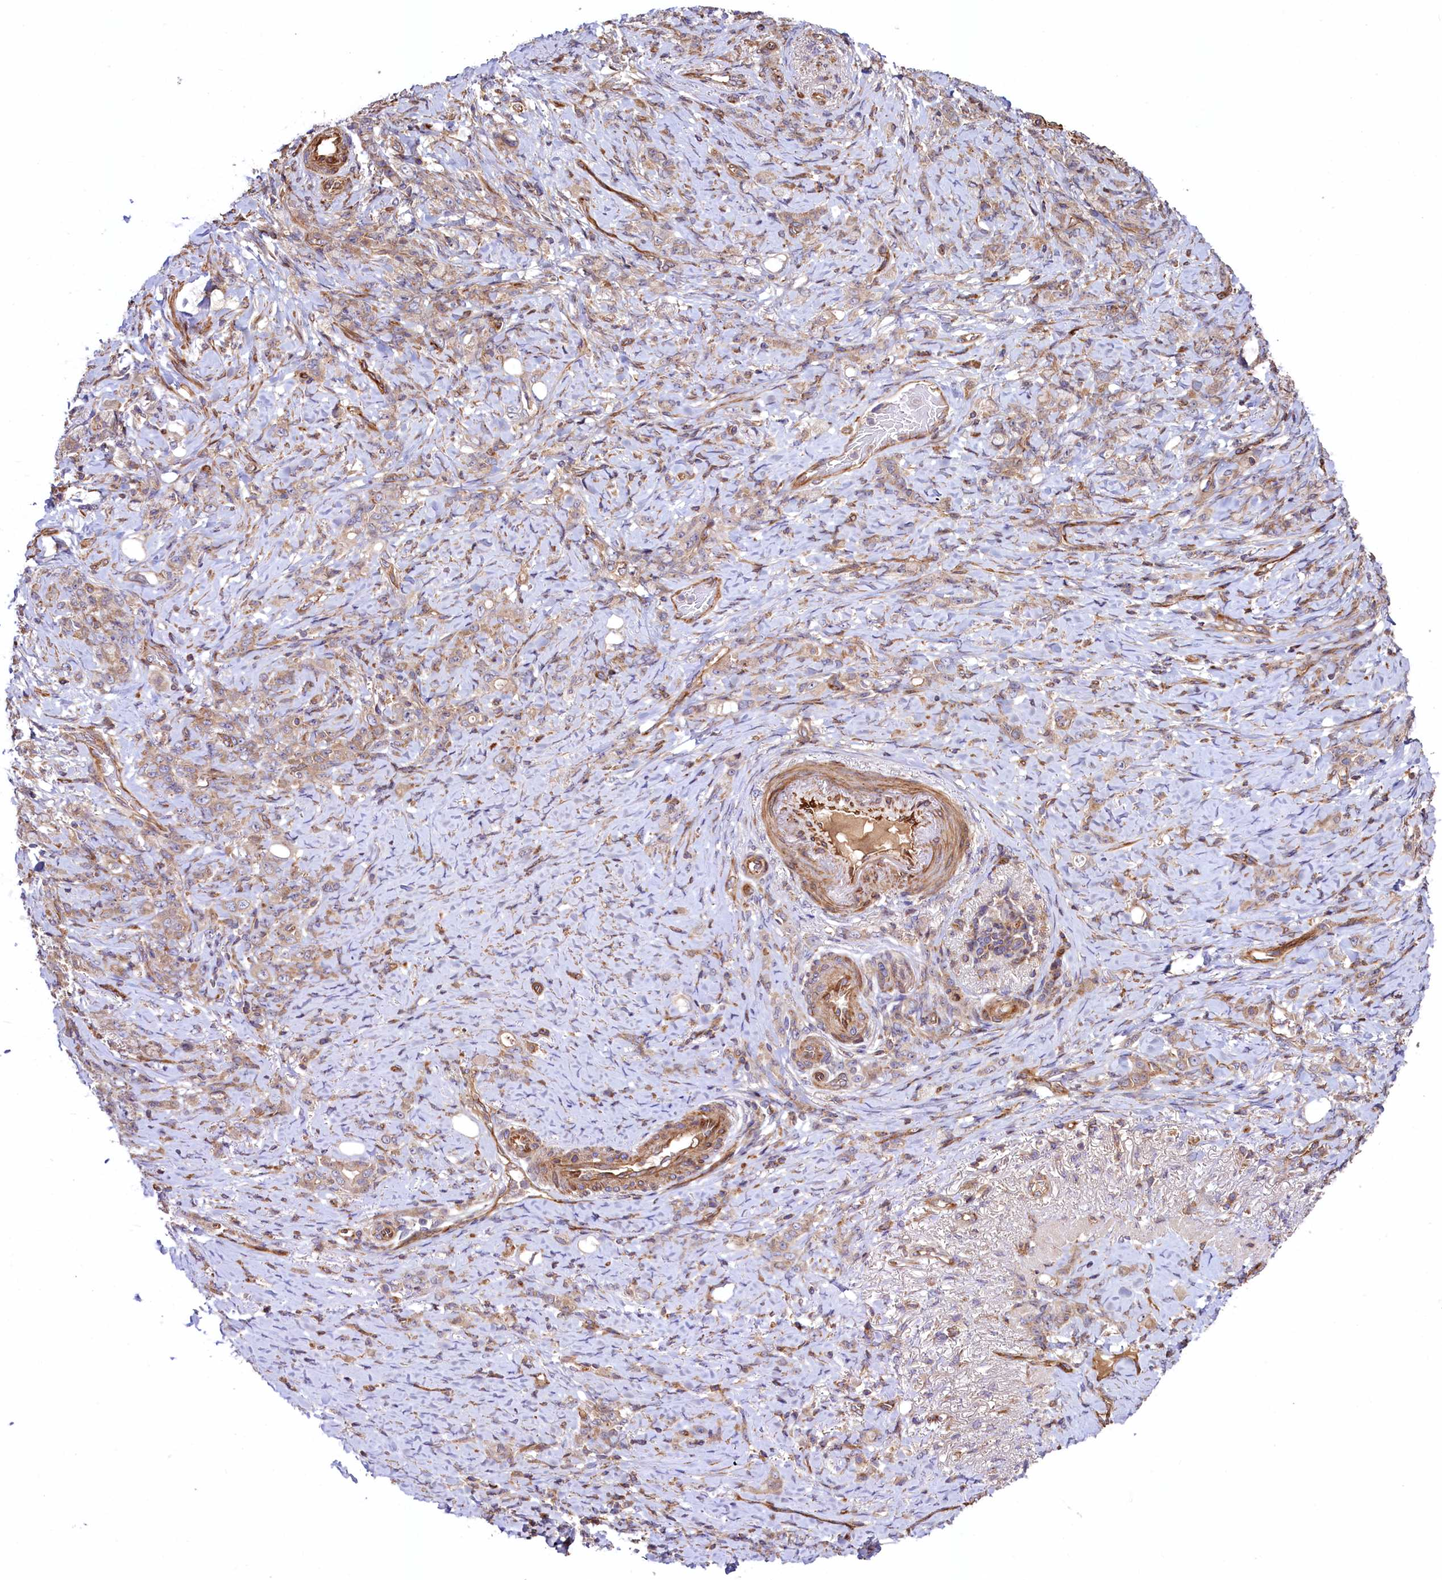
{"staining": {"intensity": "moderate", "quantity": ">75%", "location": "cytoplasmic/membranous"}, "tissue": "stomach cancer", "cell_type": "Tumor cells", "image_type": "cancer", "snomed": [{"axis": "morphology", "description": "Adenocarcinoma, NOS"}, {"axis": "topography", "description": "Stomach"}], "caption": "Immunohistochemistry (DAB (3,3'-diaminobenzidine)) staining of human stomach adenocarcinoma displays moderate cytoplasmic/membranous protein expression in approximately >75% of tumor cells. (brown staining indicates protein expression, while blue staining denotes nuclei).", "gene": "KLHDC4", "patient": {"sex": "female", "age": 79}}